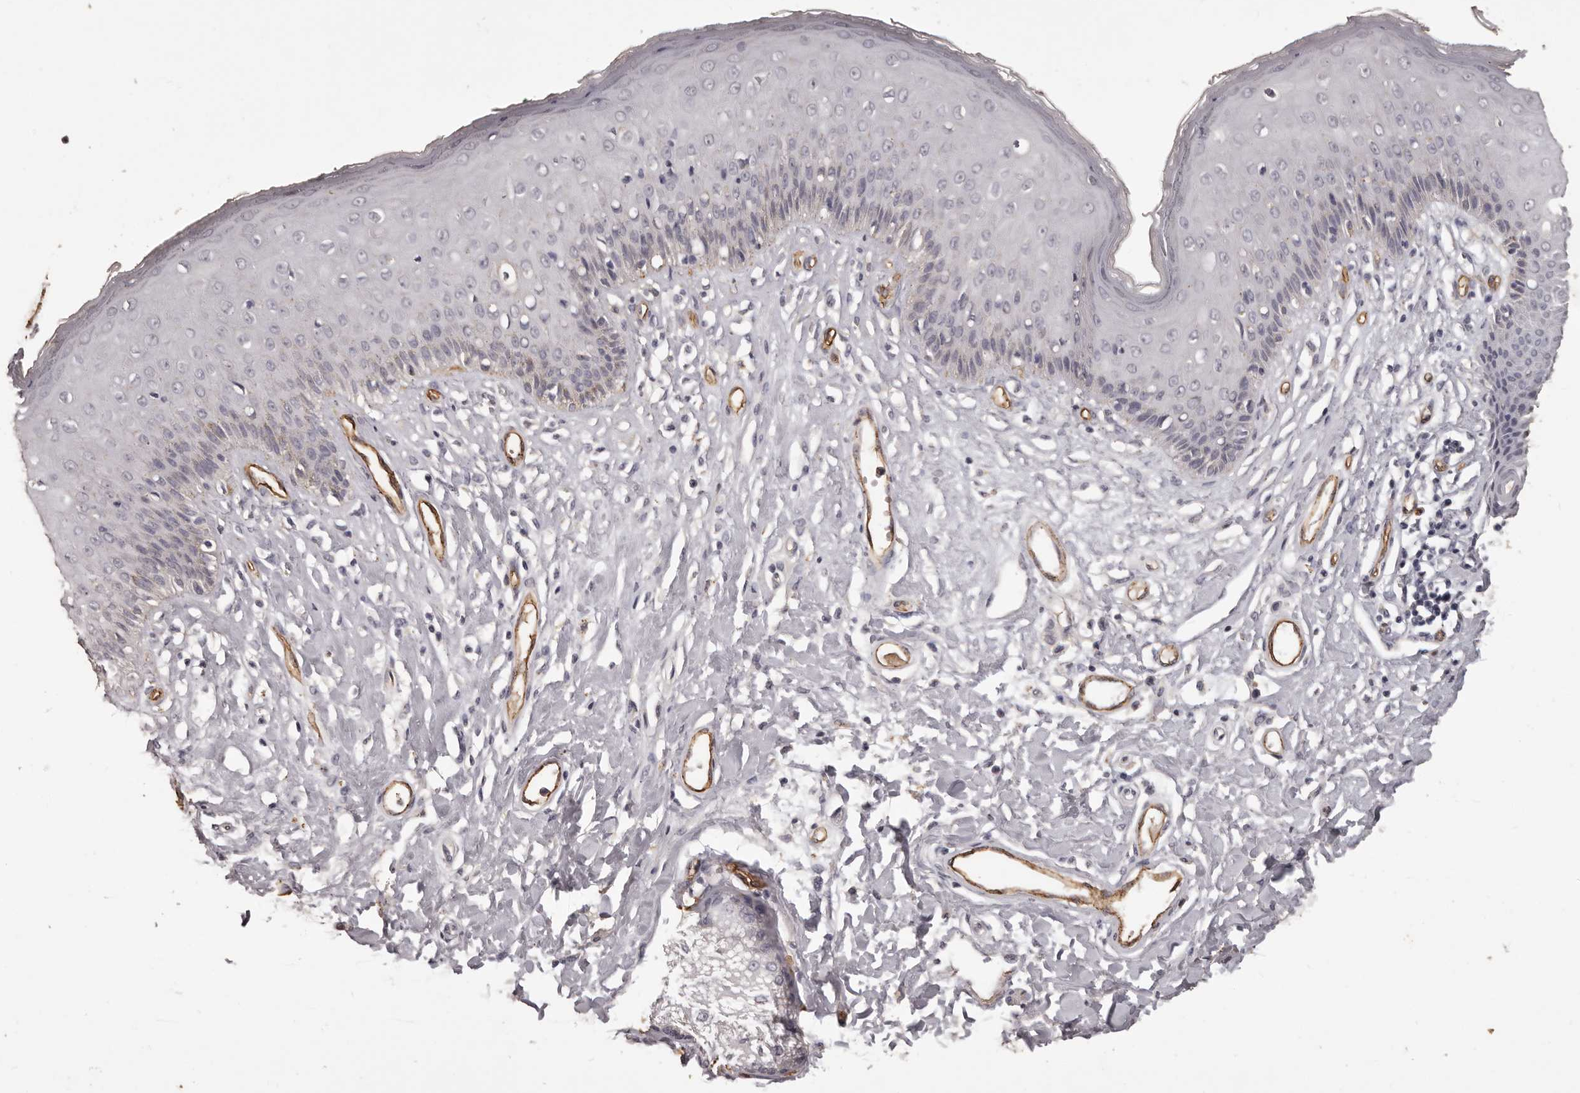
{"staining": {"intensity": "negative", "quantity": "none", "location": "none"}, "tissue": "skin", "cell_type": "Epidermal cells", "image_type": "normal", "snomed": [{"axis": "morphology", "description": "Normal tissue, NOS"}, {"axis": "morphology", "description": "Squamous cell carcinoma, NOS"}, {"axis": "topography", "description": "Vulva"}], "caption": "IHC histopathology image of benign skin: human skin stained with DAB (3,3'-diaminobenzidine) displays no significant protein positivity in epidermal cells. Nuclei are stained in blue.", "gene": "GPR78", "patient": {"sex": "female", "age": 85}}